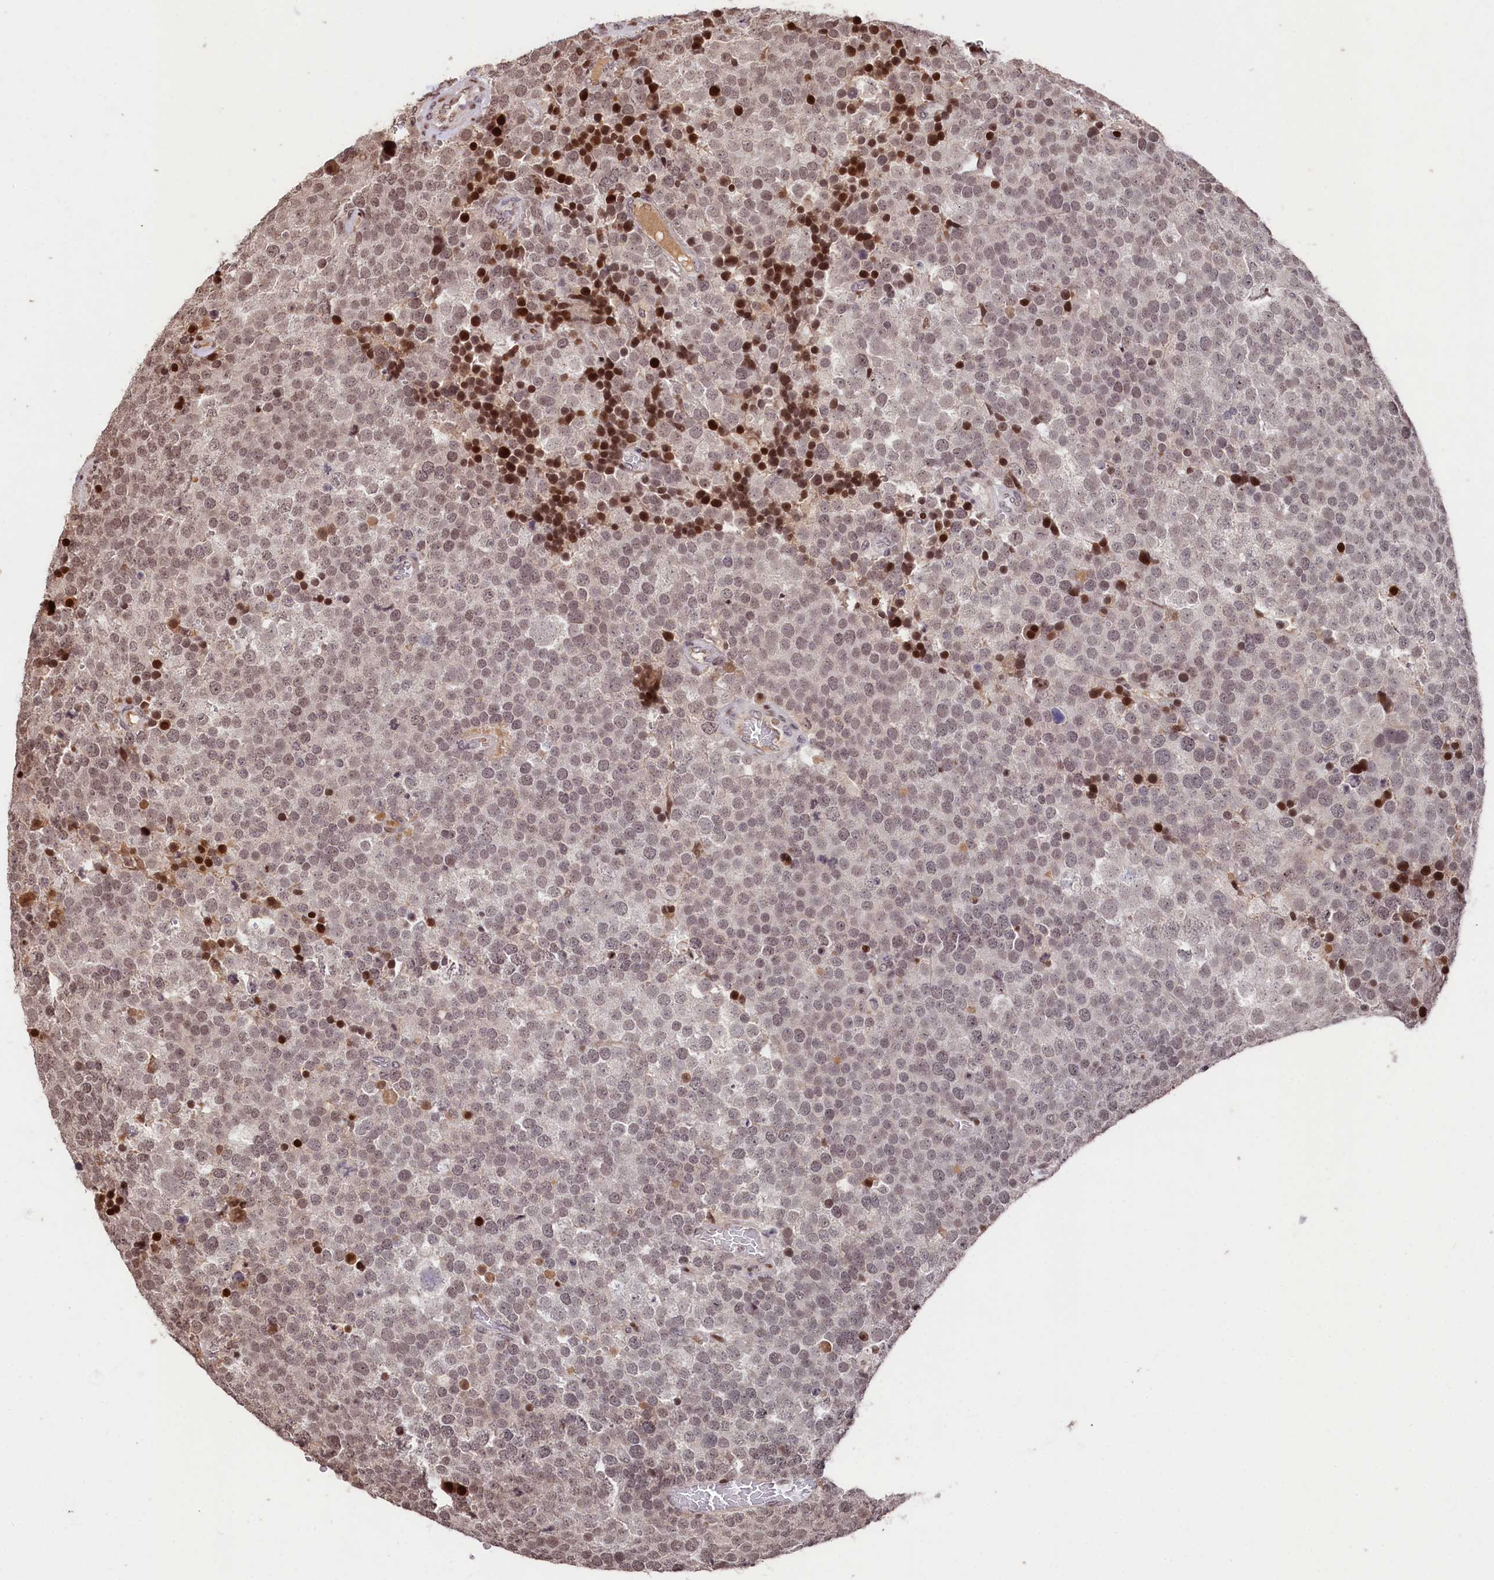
{"staining": {"intensity": "negative", "quantity": "none", "location": "none"}, "tissue": "testis cancer", "cell_type": "Tumor cells", "image_type": "cancer", "snomed": [{"axis": "morphology", "description": "Seminoma, NOS"}, {"axis": "topography", "description": "Testis"}], "caption": "This photomicrograph is of testis seminoma stained with IHC to label a protein in brown with the nuclei are counter-stained blue. There is no staining in tumor cells.", "gene": "MCF2L2", "patient": {"sex": "male", "age": 71}}